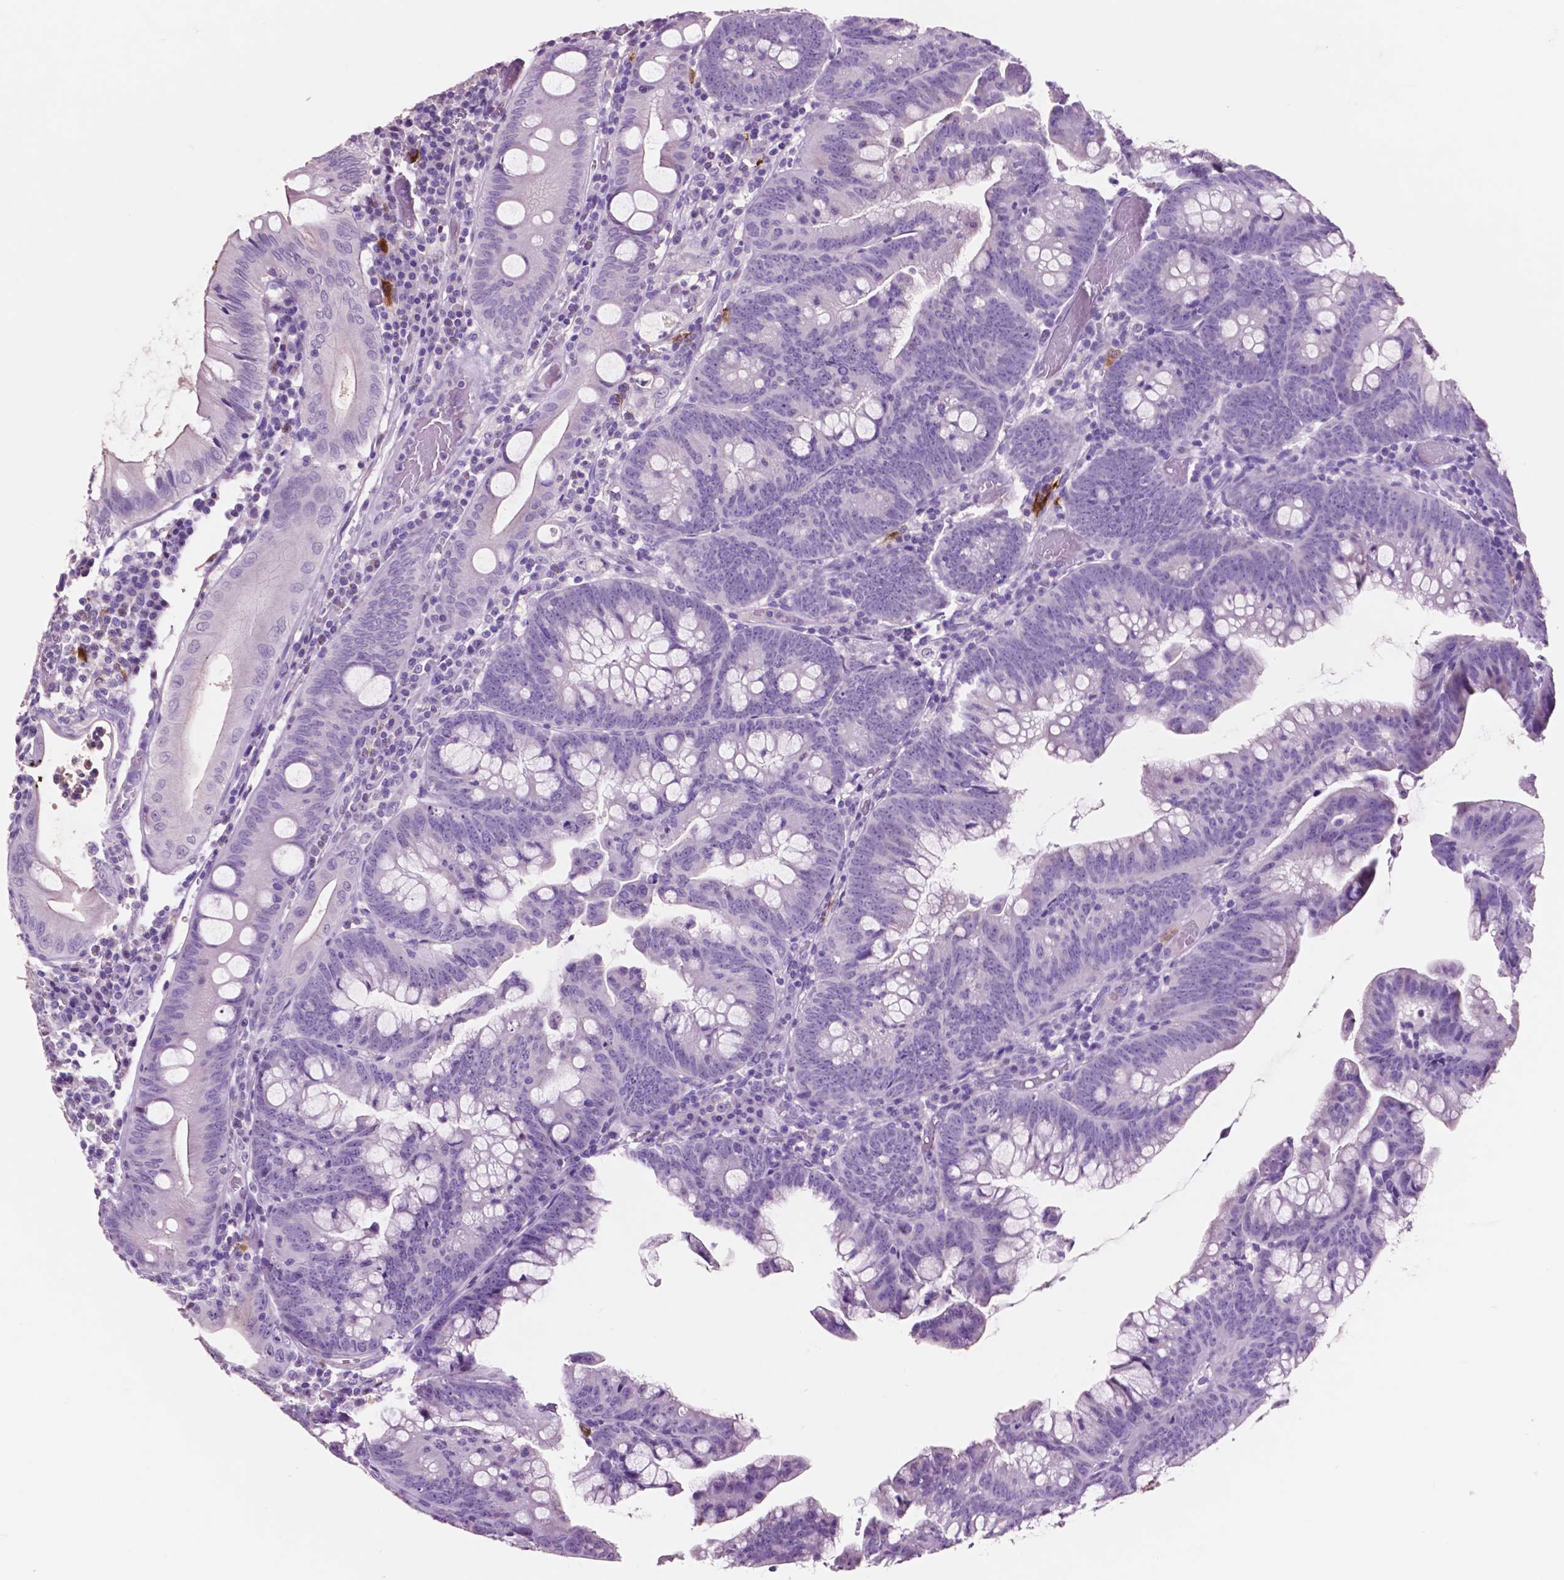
{"staining": {"intensity": "negative", "quantity": "none", "location": "none"}, "tissue": "colorectal cancer", "cell_type": "Tumor cells", "image_type": "cancer", "snomed": [{"axis": "morphology", "description": "Adenocarcinoma, NOS"}, {"axis": "topography", "description": "Colon"}], "caption": "The image displays no staining of tumor cells in colorectal cancer.", "gene": "IDO1", "patient": {"sex": "male", "age": 62}}